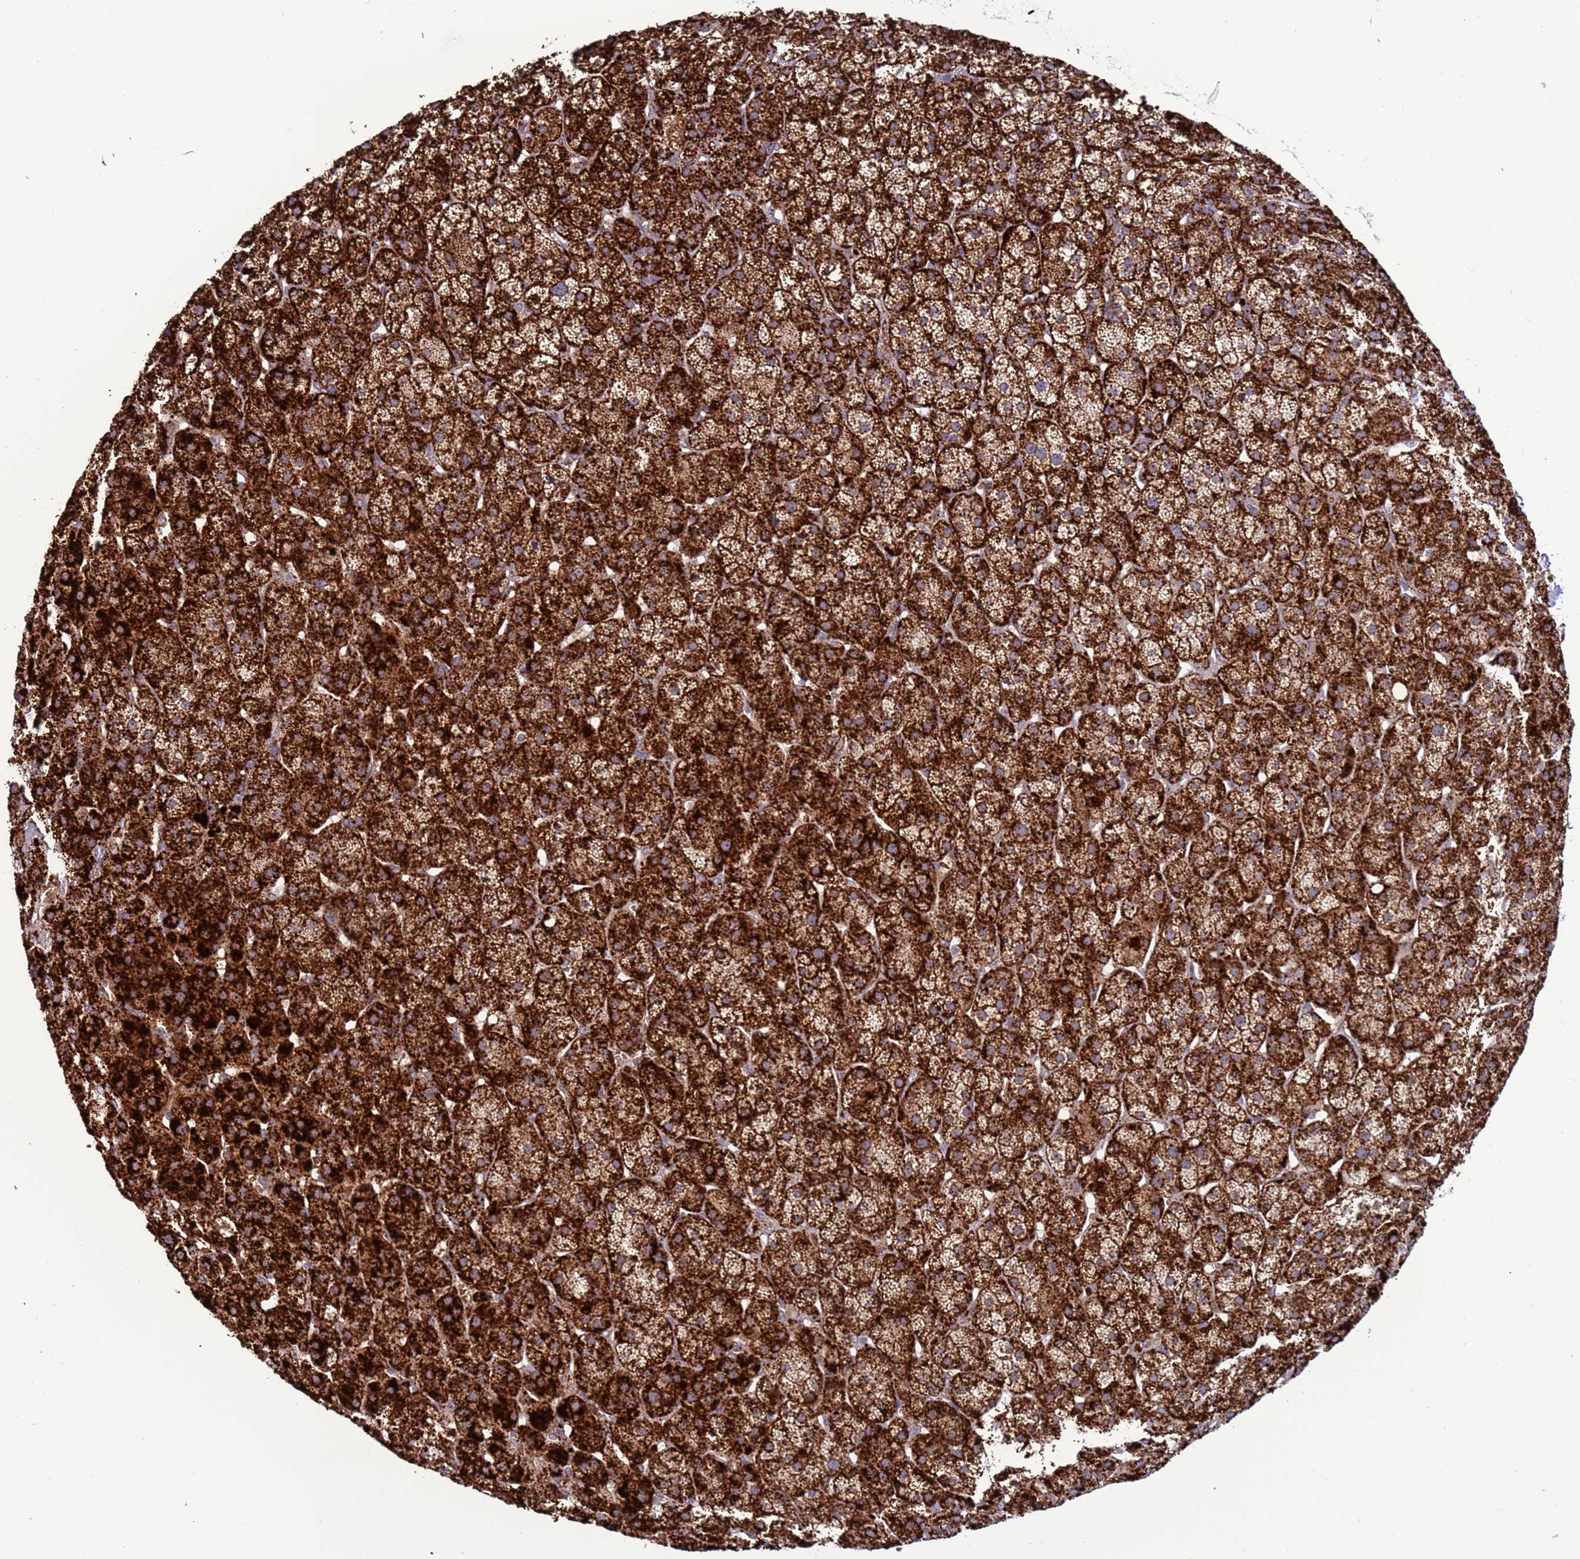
{"staining": {"intensity": "strong", "quantity": ">75%", "location": "cytoplasmic/membranous"}, "tissue": "adrenal gland", "cell_type": "Glandular cells", "image_type": "normal", "snomed": [{"axis": "morphology", "description": "Normal tissue, NOS"}, {"axis": "topography", "description": "Adrenal gland"}], "caption": "IHC staining of unremarkable adrenal gland, which reveals high levels of strong cytoplasmic/membranous staining in approximately >75% of glandular cells indicating strong cytoplasmic/membranous protein positivity. The staining was performed using DAB (brown) for protein detection and nuclei were counterstained in hematoxylin (blue).", "gene": "VPS36", "patient": {"sex": "female", "age": 57}}